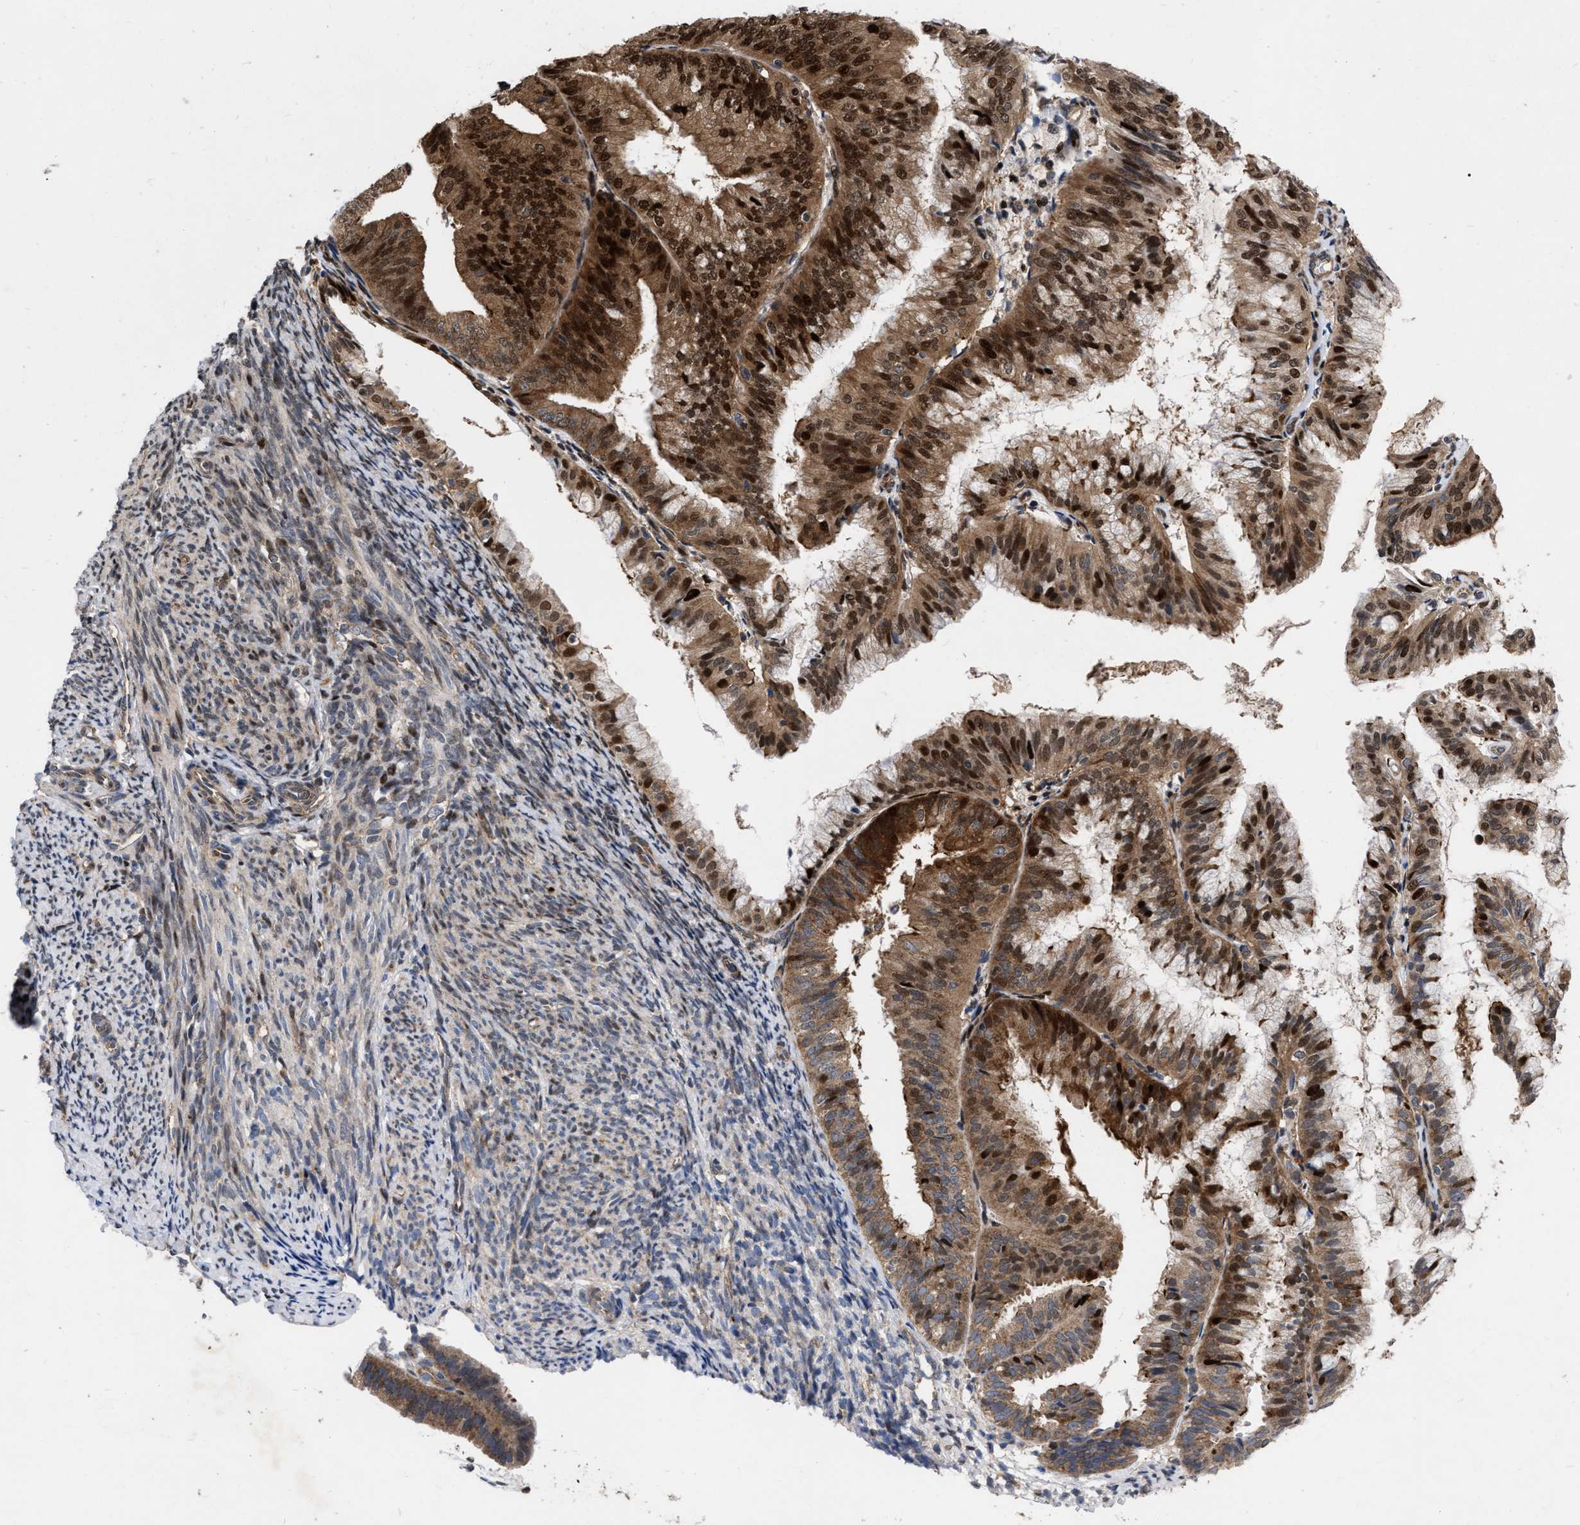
{"staining": {"intensity": "strong", "quantity": ">75%", "location": "cytoplasmic/membranous,nuclear"}, "tissue": "endometrial cancer", "cell_type": "Tumor cells", "image_type": "cancer", "snomed": [{"axis": "morphology", "description": "Adenocarcinoma, NOS"}, {"axis": "topography", "description": "Endometrium"}], "caption": "A micrograph of adenocarcinoma (endometrial) stained for a protein reveals strong cytoplasmic/membranous and nuclear brown staining in tumor cells. (IHC, brightfield microscopy, high magnification).", "gene": "MDM4", "patient": {"sex": "female", "age": 63}}